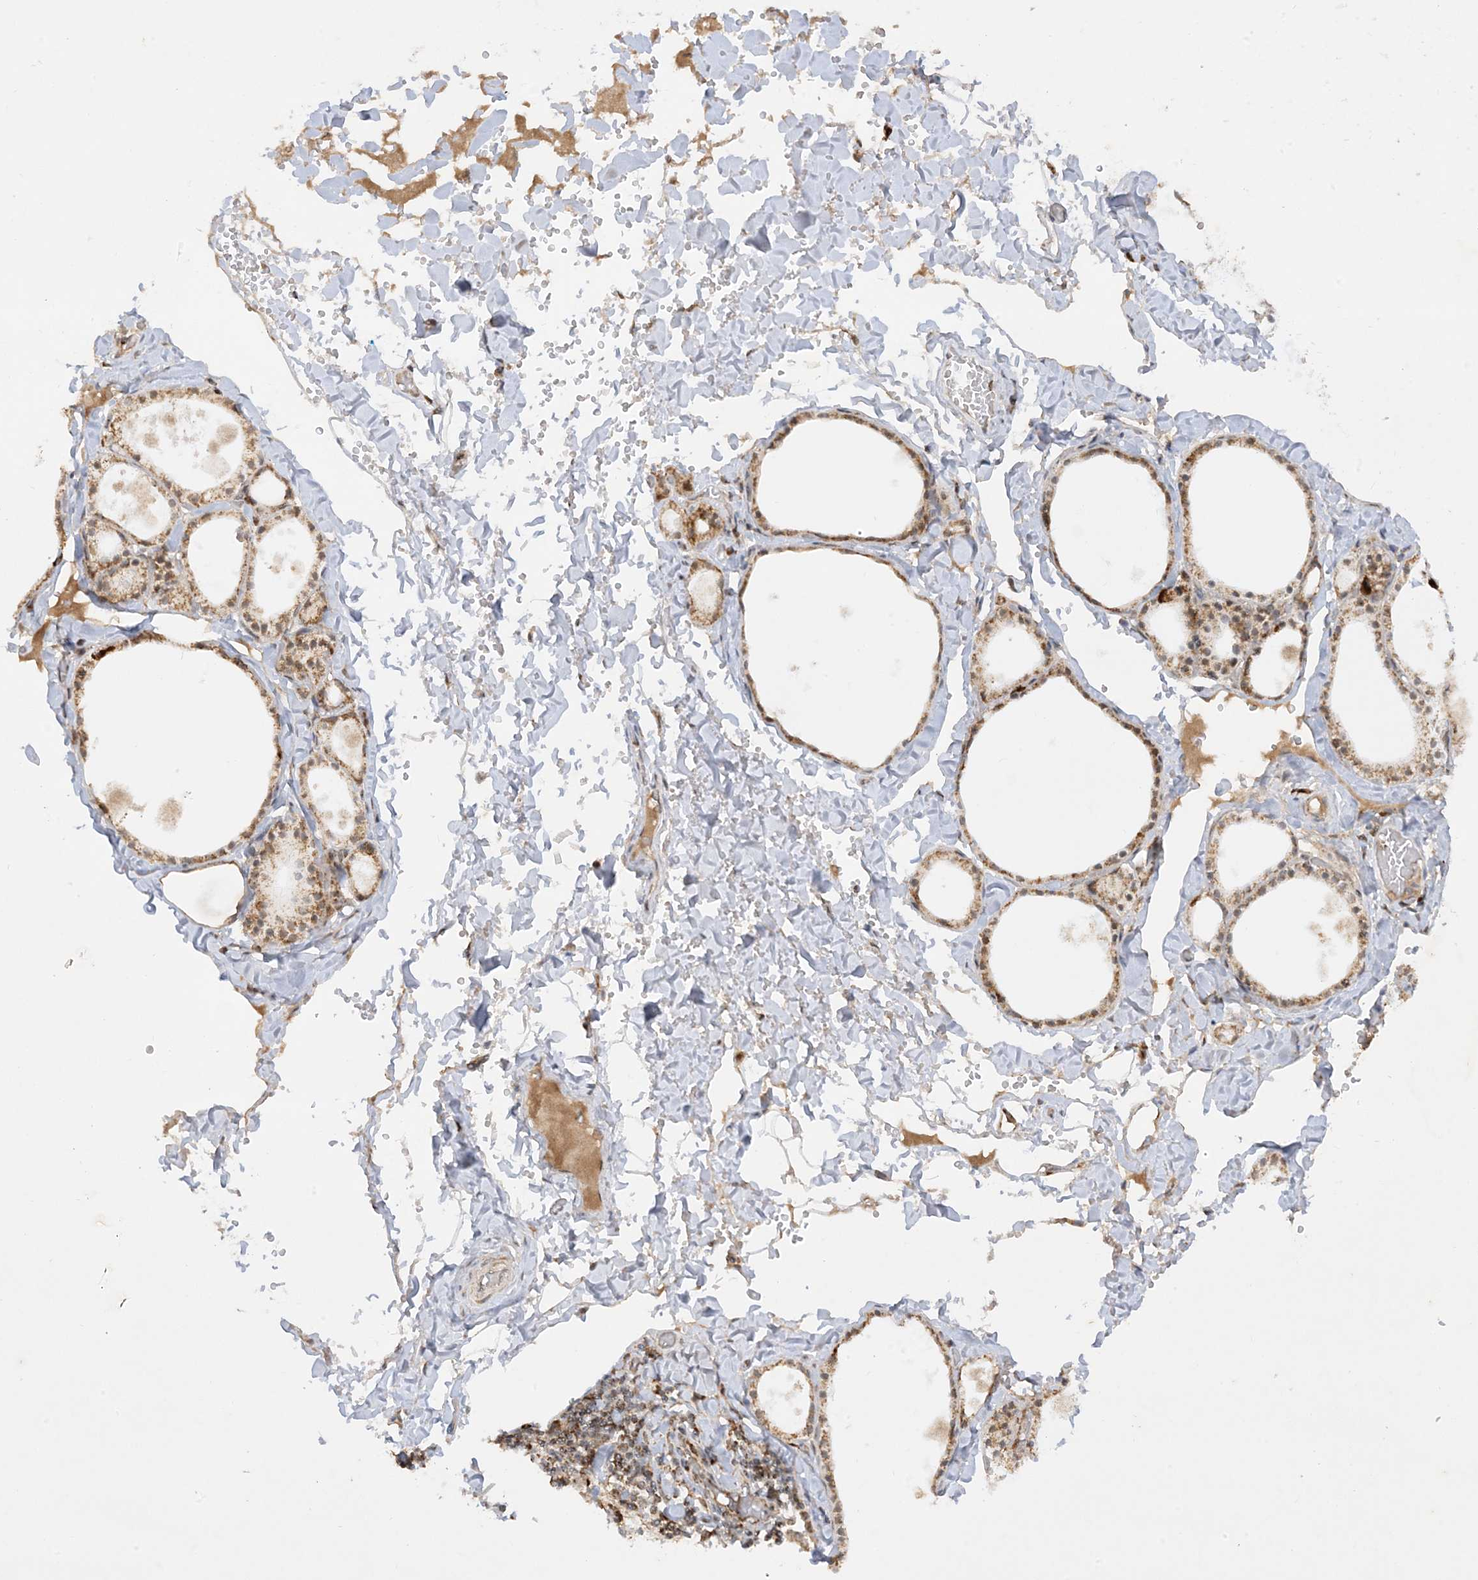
{"staining": {"intensity": "moderate", "quantity": ">75%", "location": "cytoplasmic/membranous"}, "tissue": "thyroid gland", "cell_type": "Glandular cells", "image_type": "normal", "snomed": [{"axis": "morphology", "description": "Normal tissue, NOS"}, {"axis": "topography", "description": "Thyroid gland"}], "caption": "An image of thyroid gland stained for a protein shows moderate cytoplasmic/membranous brown staining in glandular cells.", "gene": "NDUFAF3", "patient": {"sex": "male", "age": 56}}